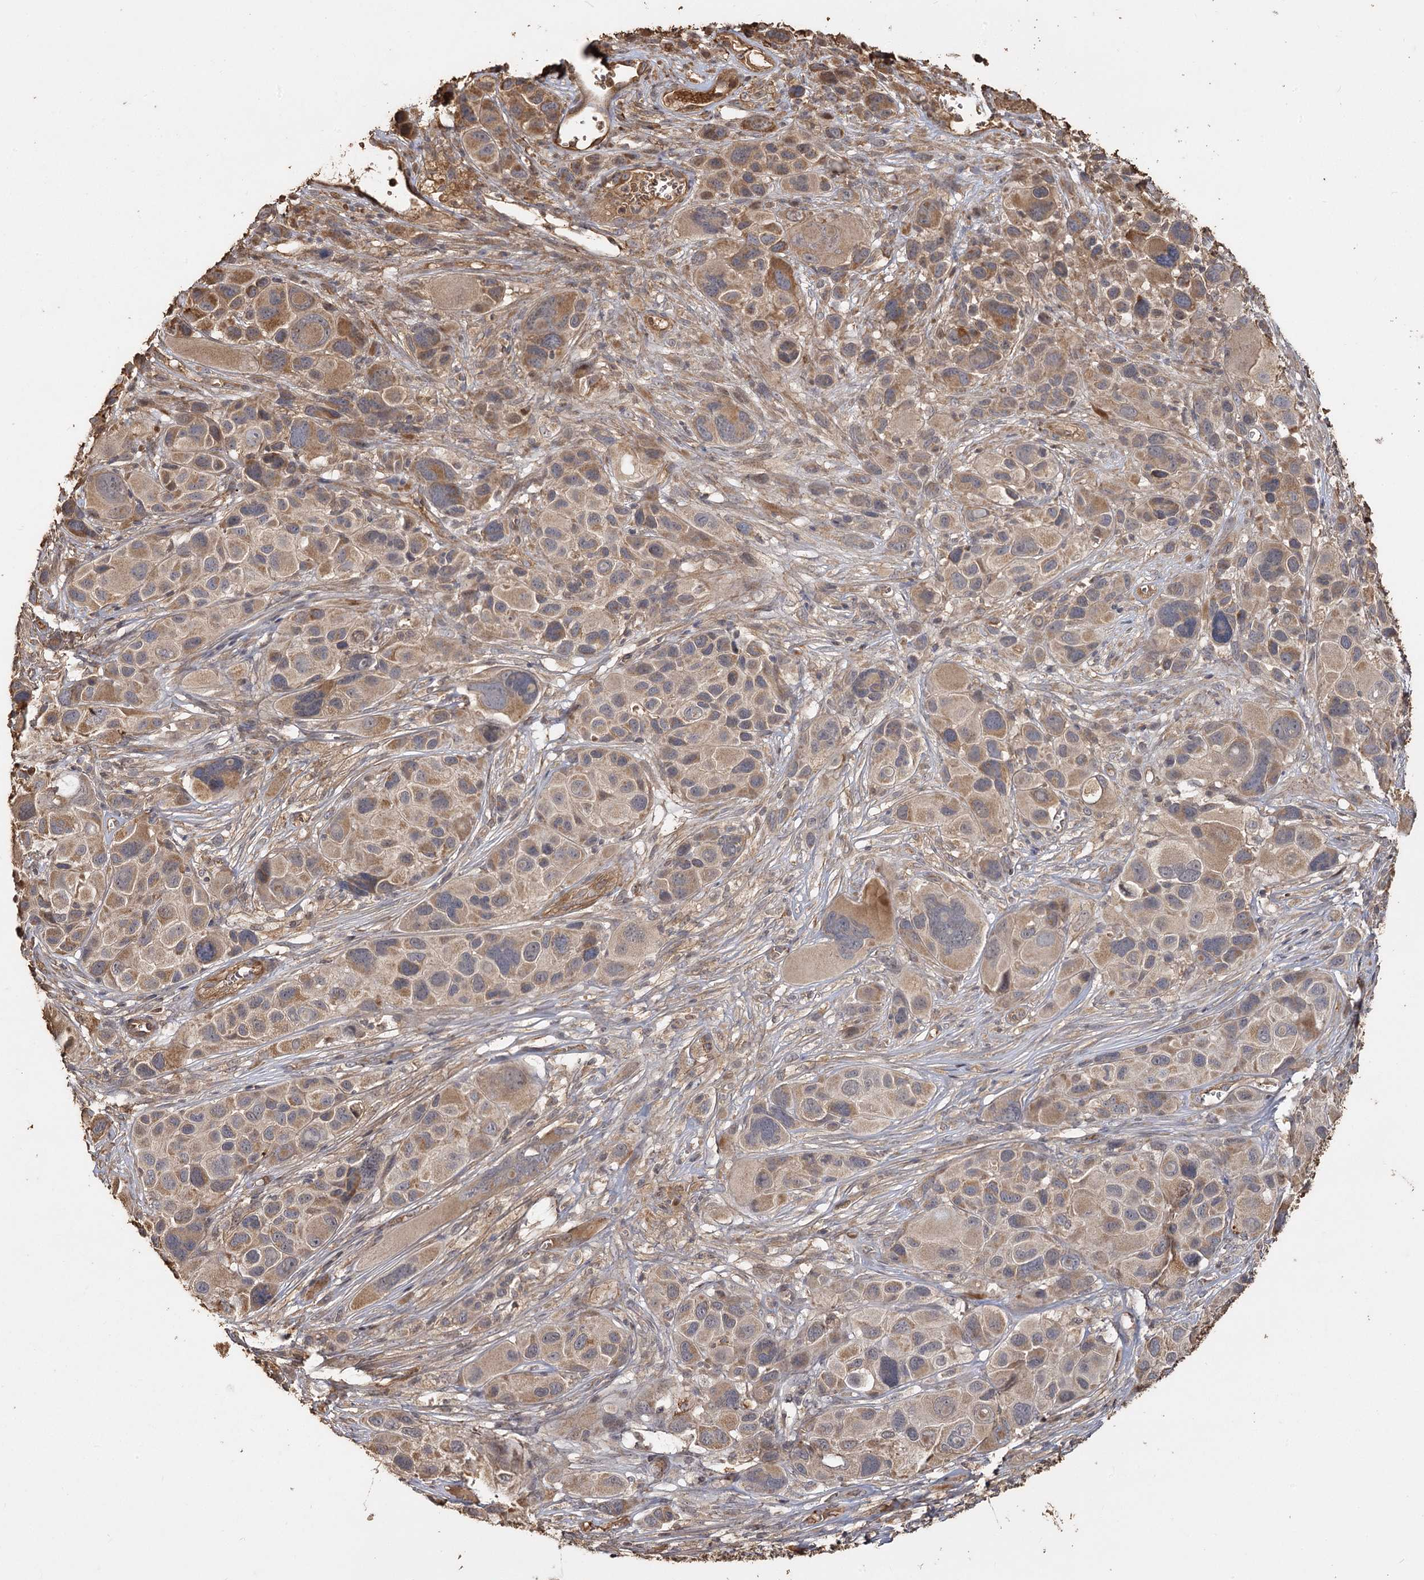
{"staining": {"intensity": "moderate", "quantity": "25%-75%", "location": "cytoplasmic/membranous"}, "tissue": "melanoma", "cell_type": "Tumor cells", "image_type": "cancer", "snomed": [{"axis": "morphology", "description": "Malignant melanoma, NOS"}, {"axis": "topography", "description": "Skin of trunk"}], "caption": "Immunohistochemistry histopathology image of neoplastic tissue: human malignant melanoma stained using IHC exhibits medium levels of moderate protein expression localized specifically in the cytoplasmic/membranous of tumor cells, appearing as a cytoplasmic/membranous brown color.", "gene": "PIK3C2A", "patient": {"sex": "male", "age": 71}}